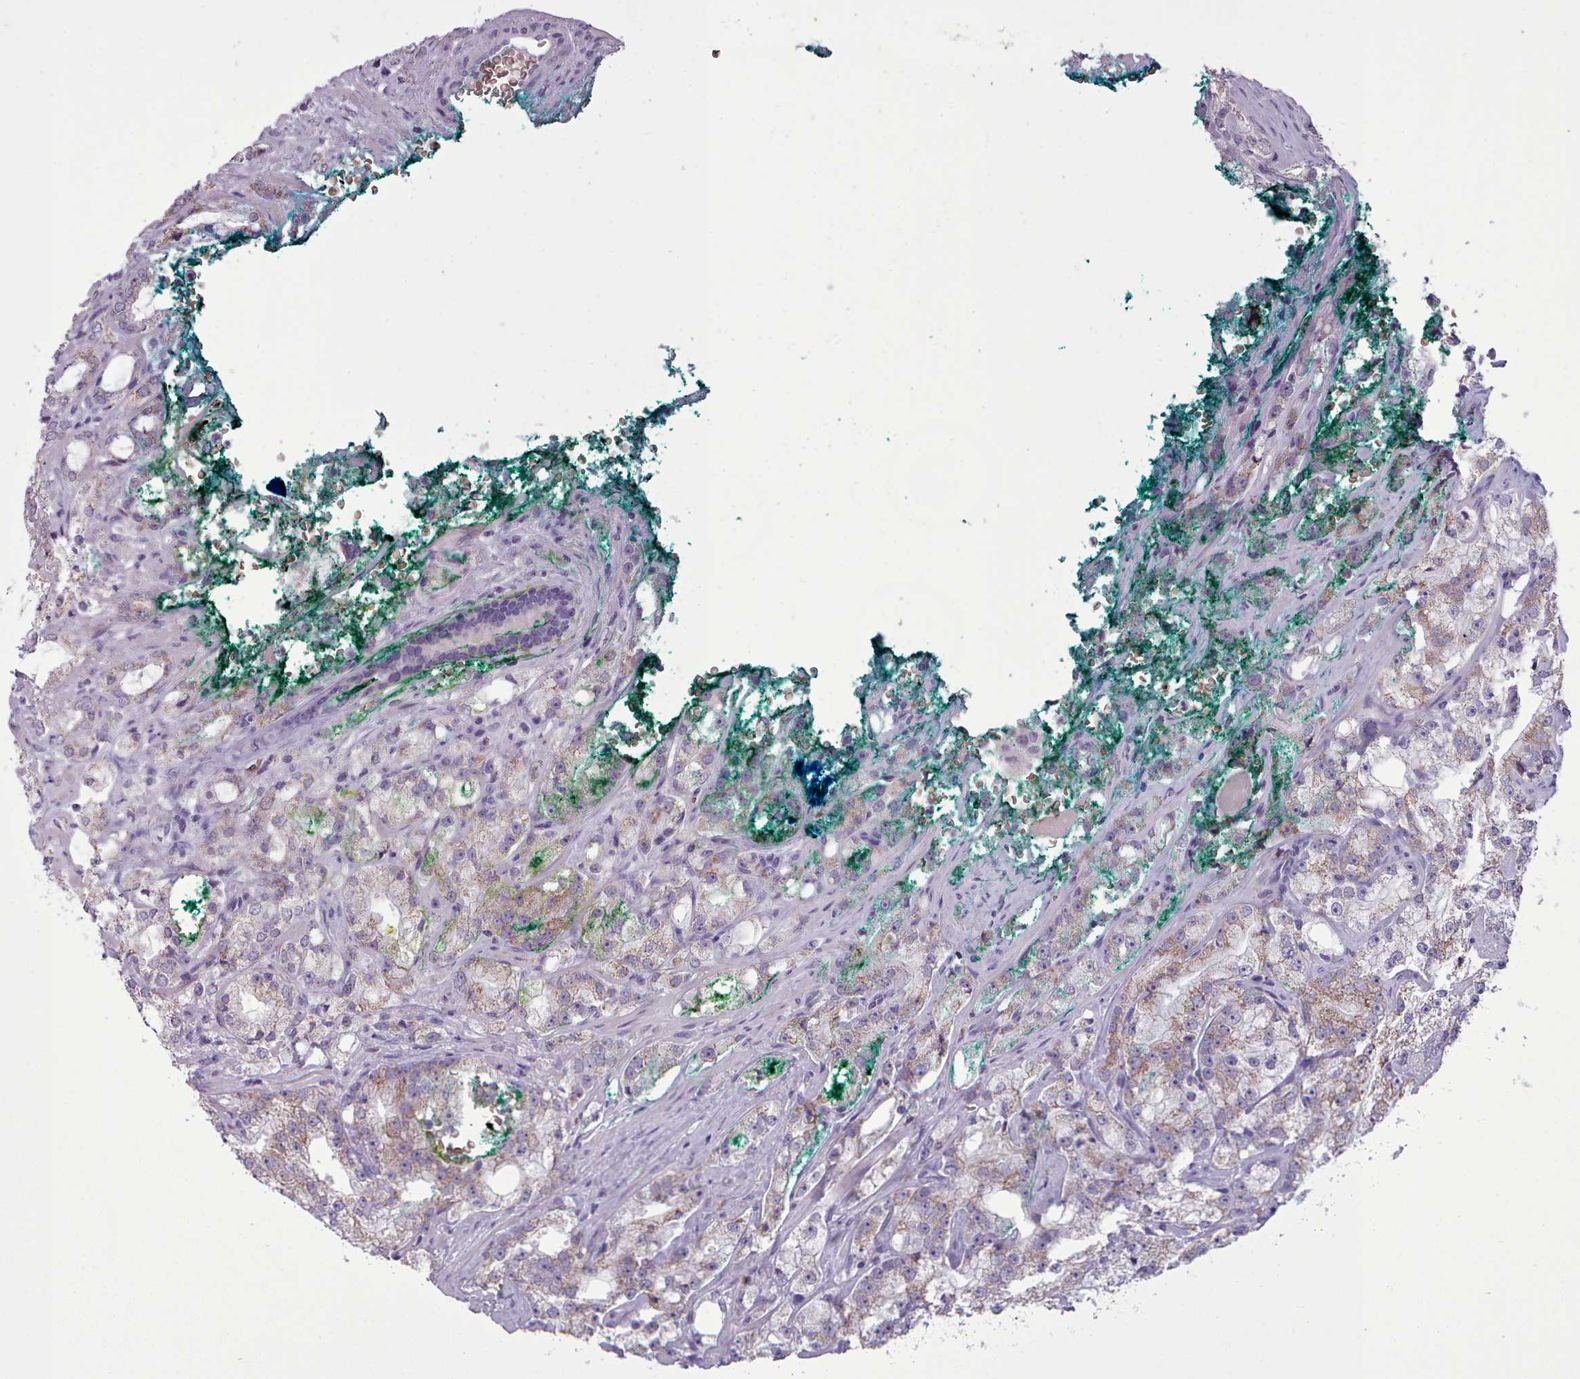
{"staining": {"intensity": "weak", "quantity": "25%-75%", "location": "cytoplasmic/membranous"}, "tissue": "prostate cancer", "cell_type": "Tumor cells", "image_type": "cancer", "snomed": [{"axis": "morphology", "description": "Adenocarcinoma, High grade"}, {"axis": "topography", "description": "Prostate"}], "caption": "Human prostate cancer stained with a protein marker reveals weak staining in tumor cells.", "gene": "AK4", "patient": {"sex": "male", "age": 64}}